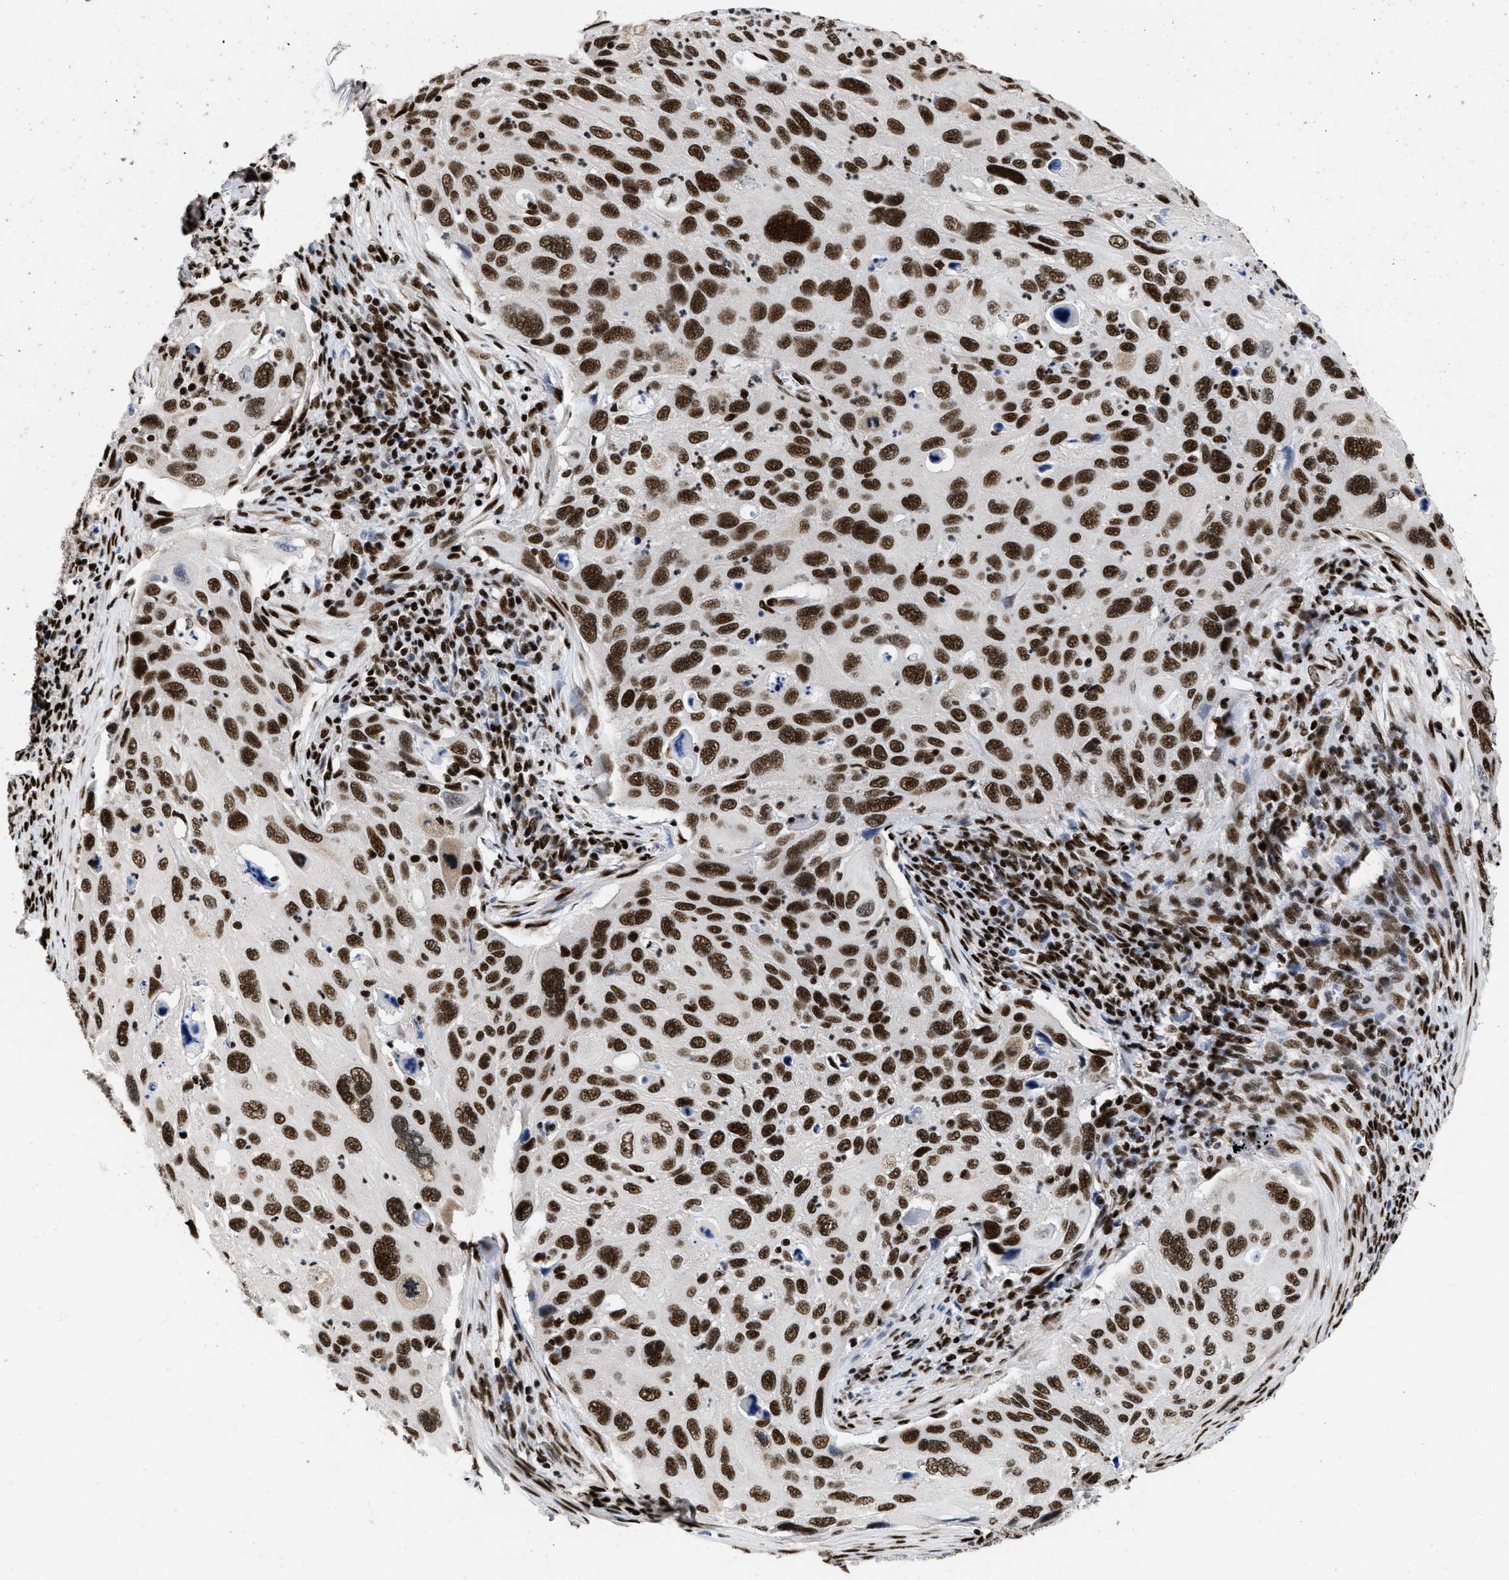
{"staining": {"intensity": "strong", "quantity": ">75%", "location": "nuclear"}, "tissue": "cervical cancer", "cell_type": "Tumor cells", "image_type": "cancer", "snomed": [{"axis": "morphology", "description": "Squamous cell carcinoma, NOS"}, {"axis": "topography", "description": "Cervix"}], "caption": "Cervical cancer tissue displays strong nuclear expression in about >75% of tumor cells", "gene": "CREB1", "patient": {"sex": "female", "age": 70}}